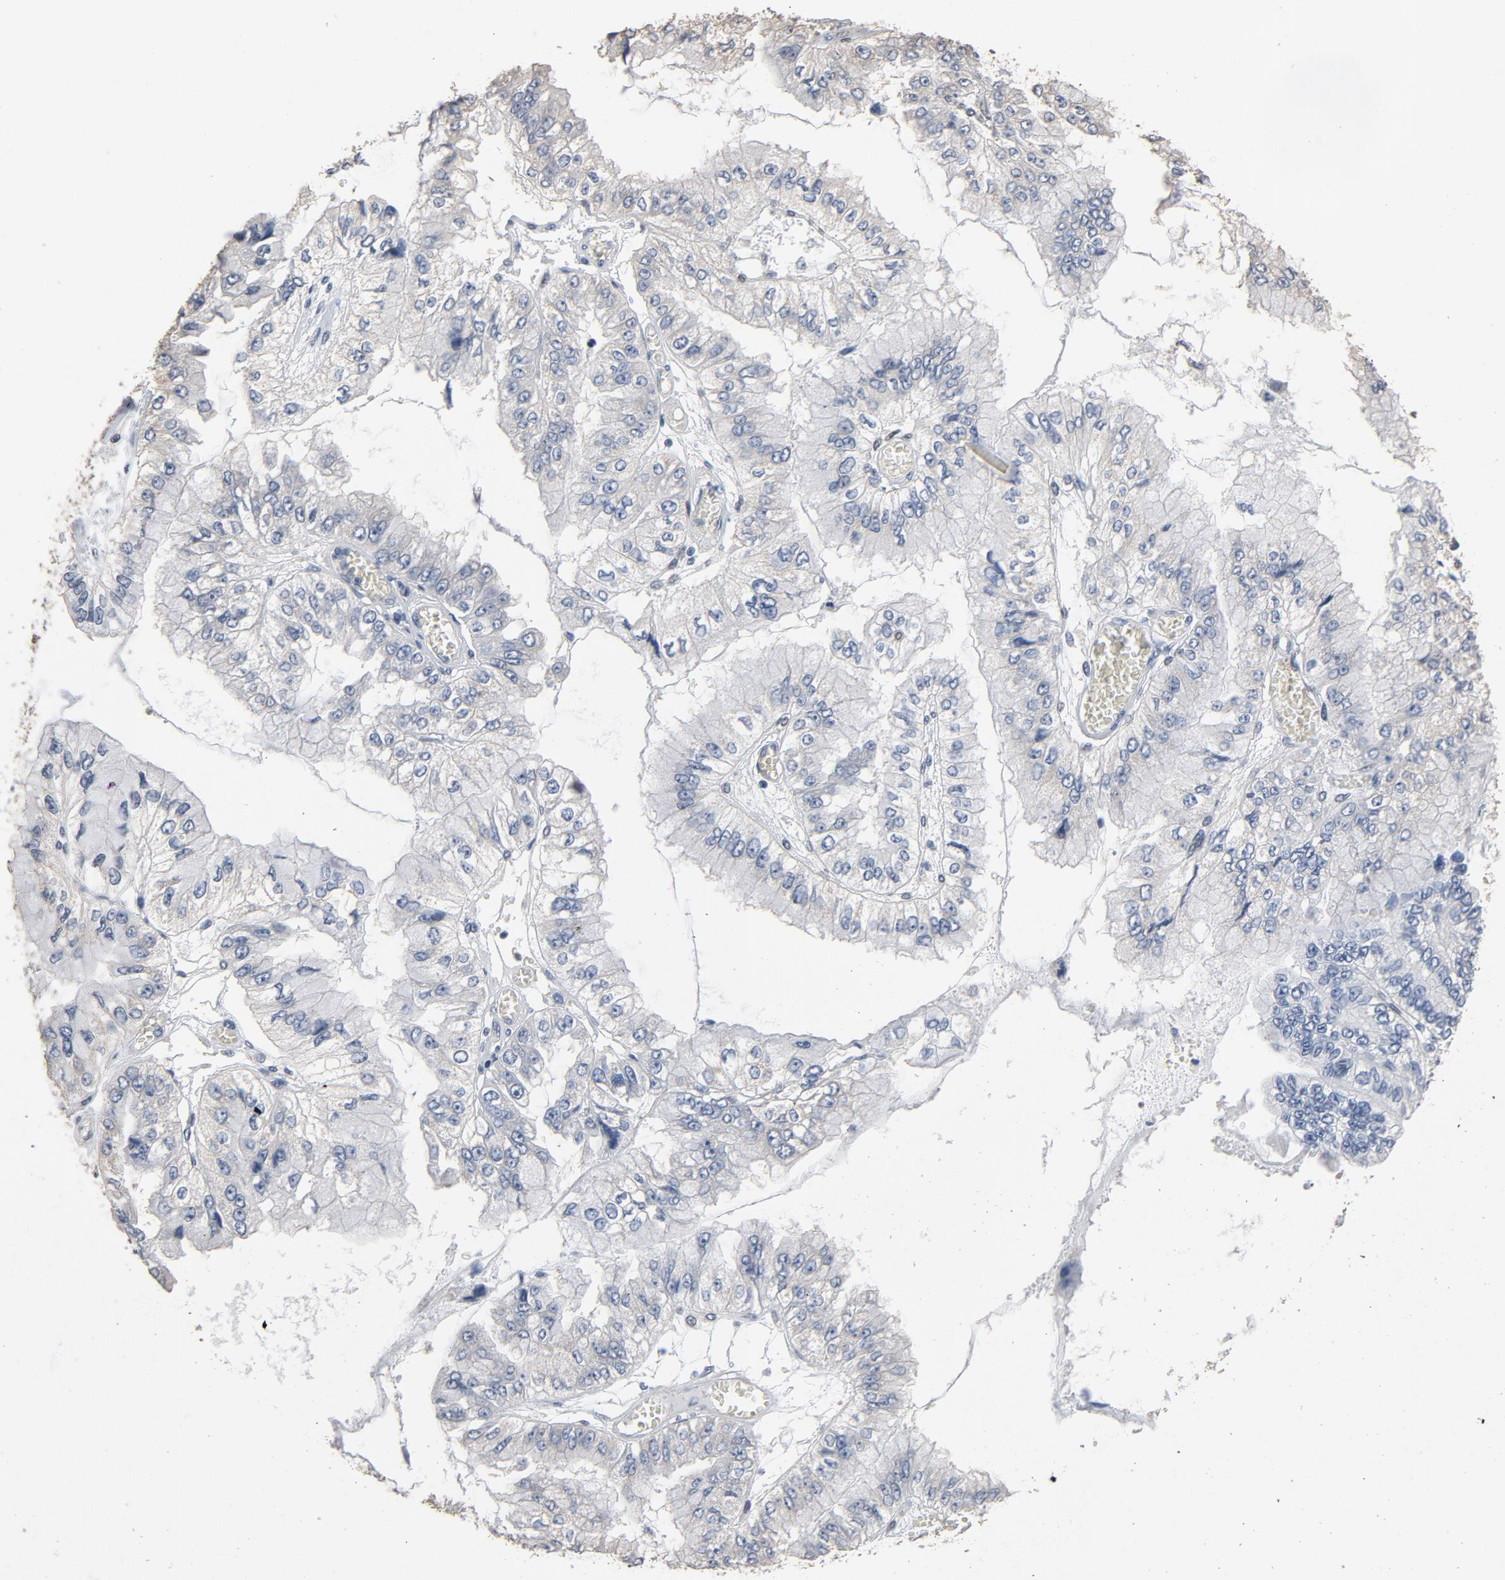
{"staining": {"intensity": "negative", "quantity": "none", "location": "none"}, "tissue": "liver cancer", "cell_type": "Tumor cells", "image_type": "cancer", "snomed": [{"axis": "morphology", "description": "Cholangiocarcinoma"}, {"axis": "topography", "description": "Liver"}], "caption": "This is a image of immunohistochemistry (IHC) staining of liver cancer (cholangiocarcinoma), which shows no expression in tumor cells.", "gene": "SOX6", "patient": {"sex": "female", "age": 79}}